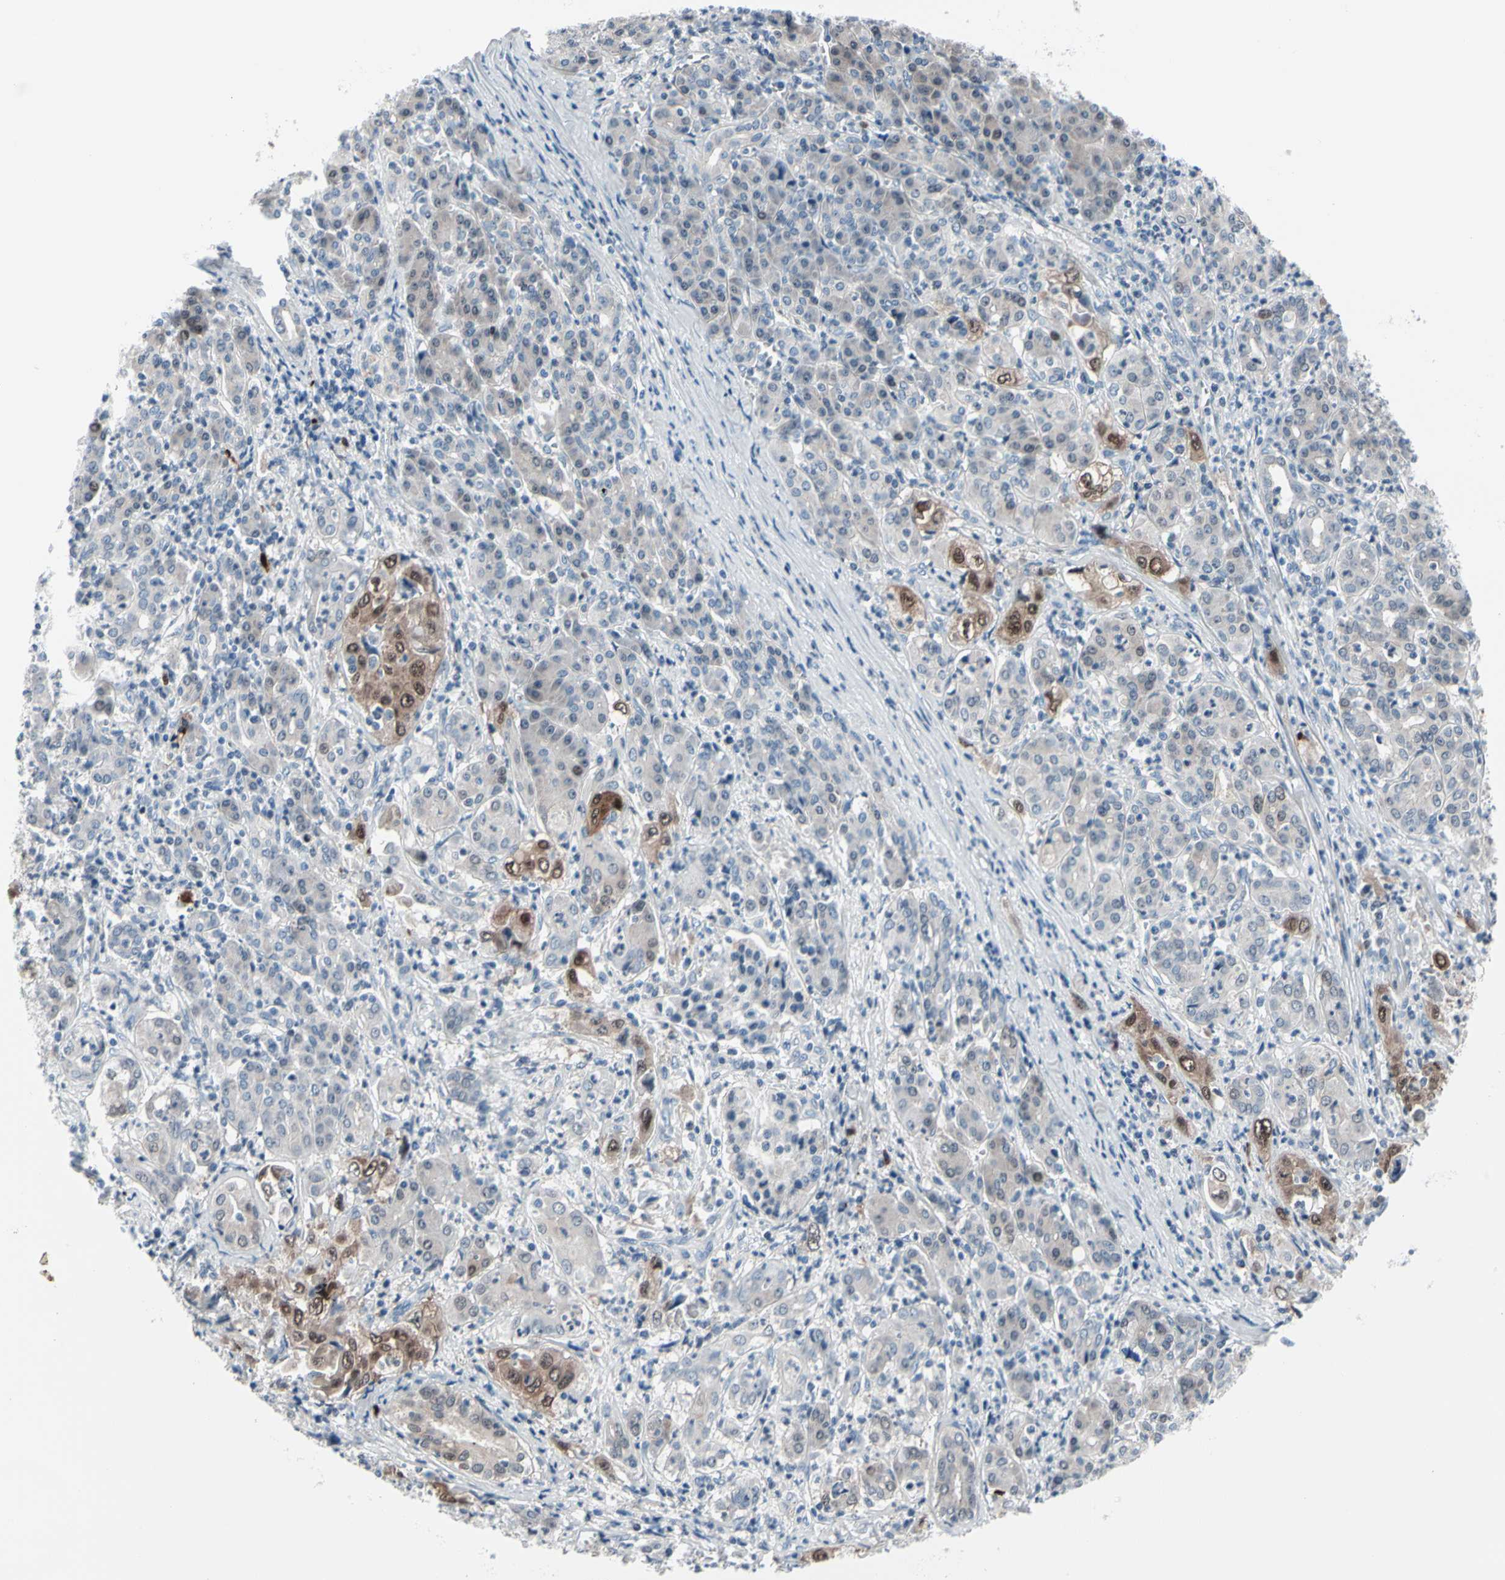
{"staining": {"intensity": "moderate", "quantity": "25%-75%", "location": "cytoplasmic/membranous,nuclear"}, "tissue": "pancreatic cancer", "cell_type": "Tumor cells", "image_type": "cancer", "snomed": [{"axis": "morphology", "description": "Adenocarcinoma, NOS"}, {"axis": "topography", "description": "Pancreas"}], "caption": "Pancreatic cancer (adenocarcinoma) stained with a brown dye demonstrates moderate cytoplasmic/membranous and nuclear positive positivity in approximately 25%-75% of tumor cells.", "gene": "TXN", "patient": {"sex": "male", "age": 70}}